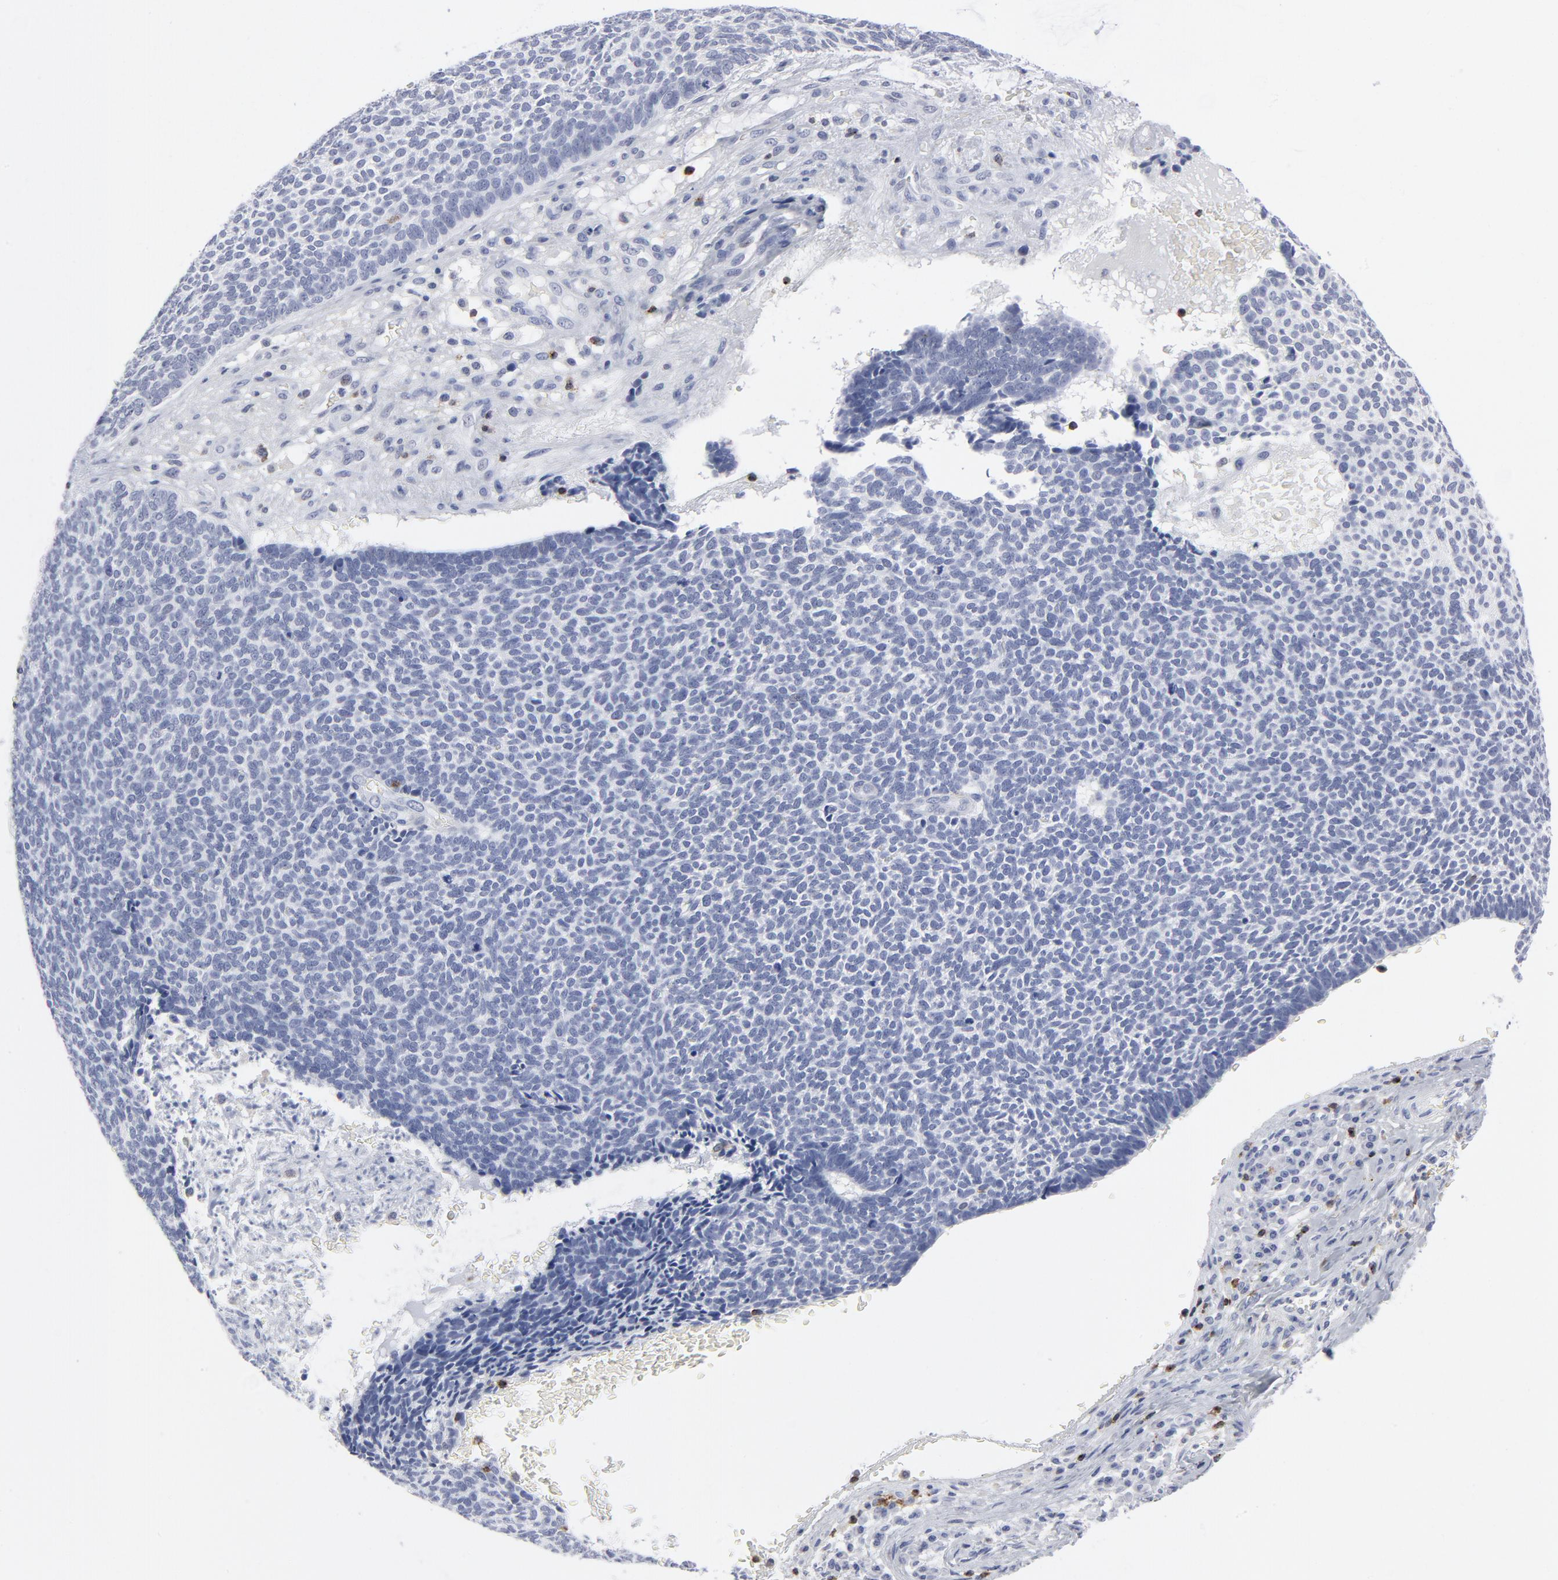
{"staining": {"intensity": "negative", "quantity": "none", "location": "none"}, "tissue": "skin cancer", "cell_type": "Tumor cells", "image_type": "cancer", "snomed": [{"axis": "morphology", "description": "Basal cell carcinoma"}, {"axis": "topography", "description": "Skin"}], "caption": "The image displays no significant positivity in tumor cells of skin cancer. (DAB (3,3'-diaminobenzidine) IHC visualized using brightfield microscopy, high magnification).", "gene": "CD2", "patient": {"sex": "male", "age": 87}}